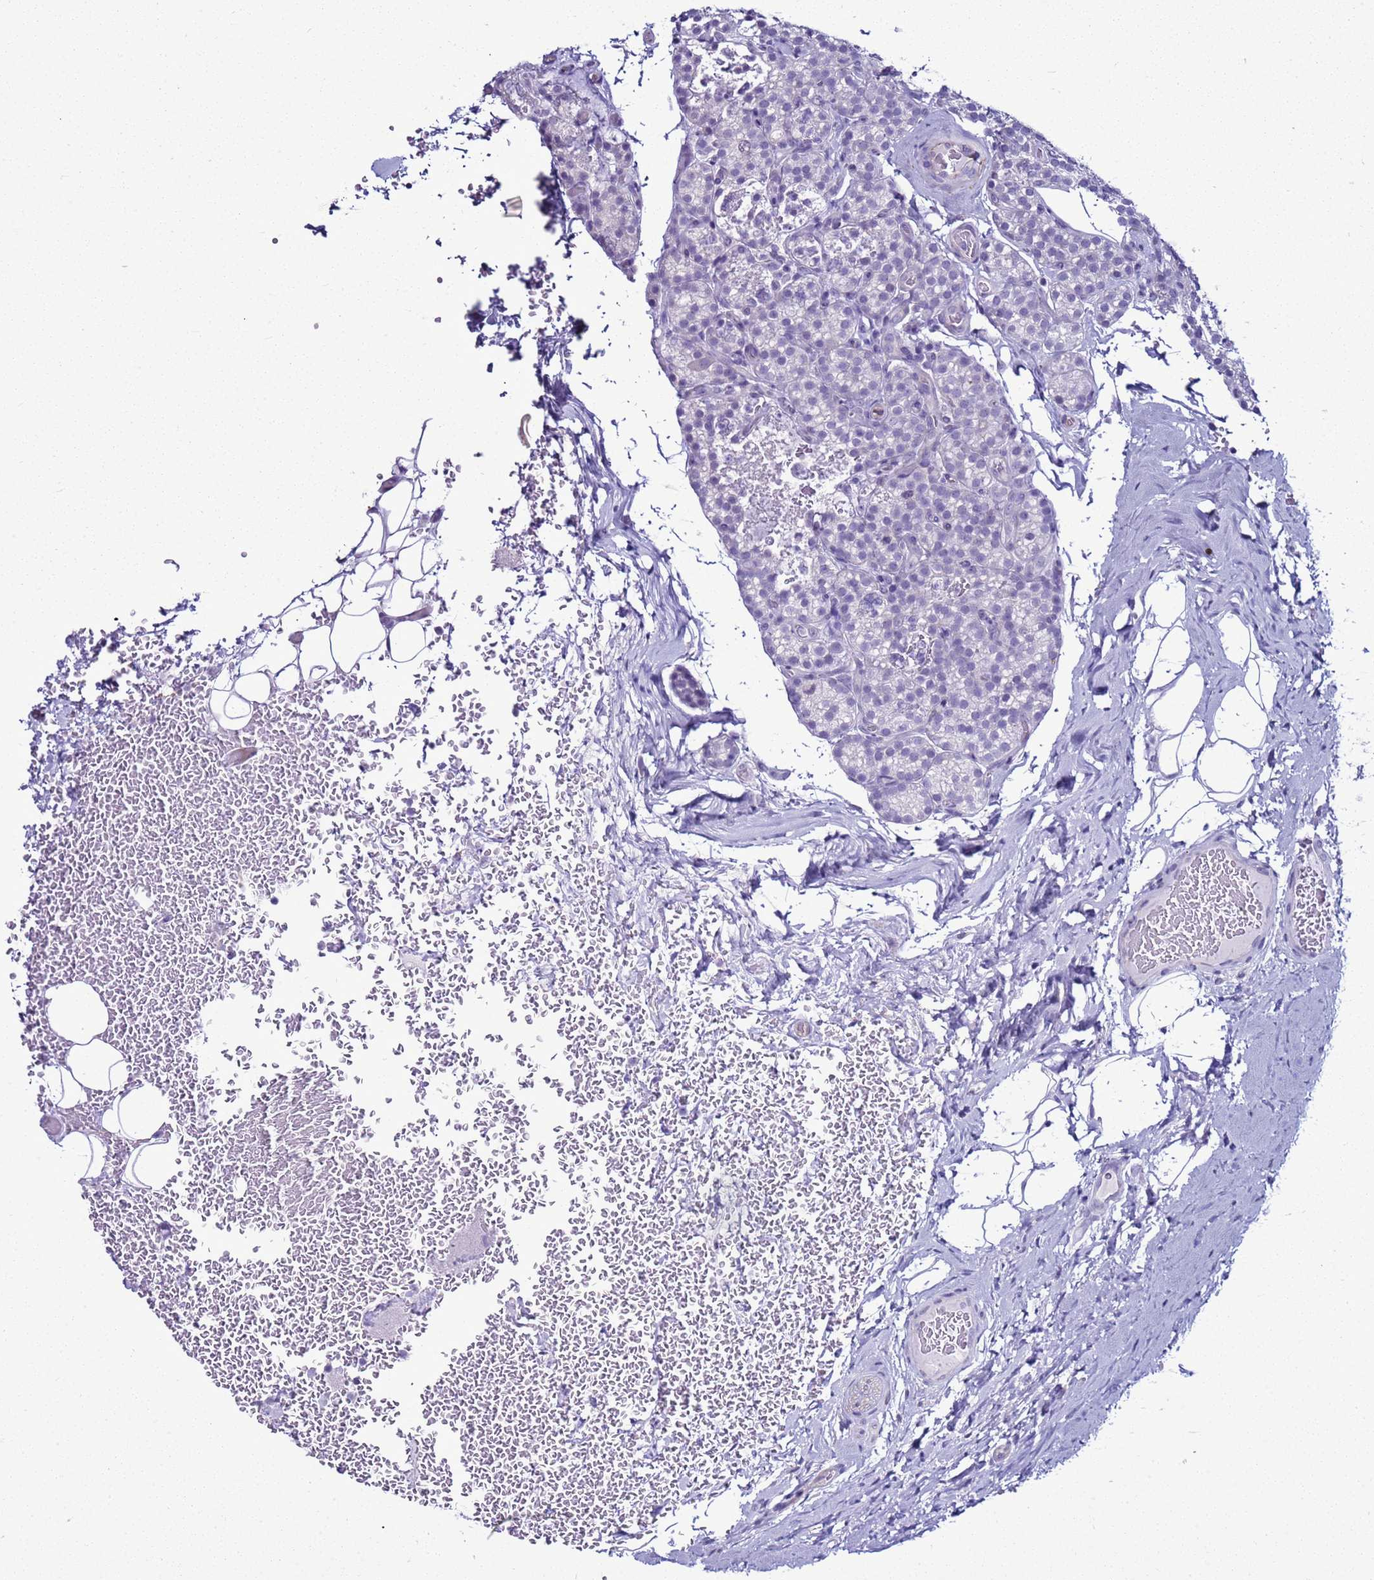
{"staining": {"intensity": "negative", "quantity": "none", "location": "none"}, "tissue": "parathyroid gland", "cell_type": "Glandular cells", "image_type": "normal", "snomed": [{"axis": "morphology", "description": "Normal tissue, NOS"}, {"axis": "topography", "description": "Parathyroid gland"}], "caption": "A high-resolution photomicrograph shows immunohistochemistry (IHC) staining of benign parathyroid gland, which displays no significant staining in glandular cells.", "gene": "LRRC10B", "patient": {"sex": "female", "age": 45}}